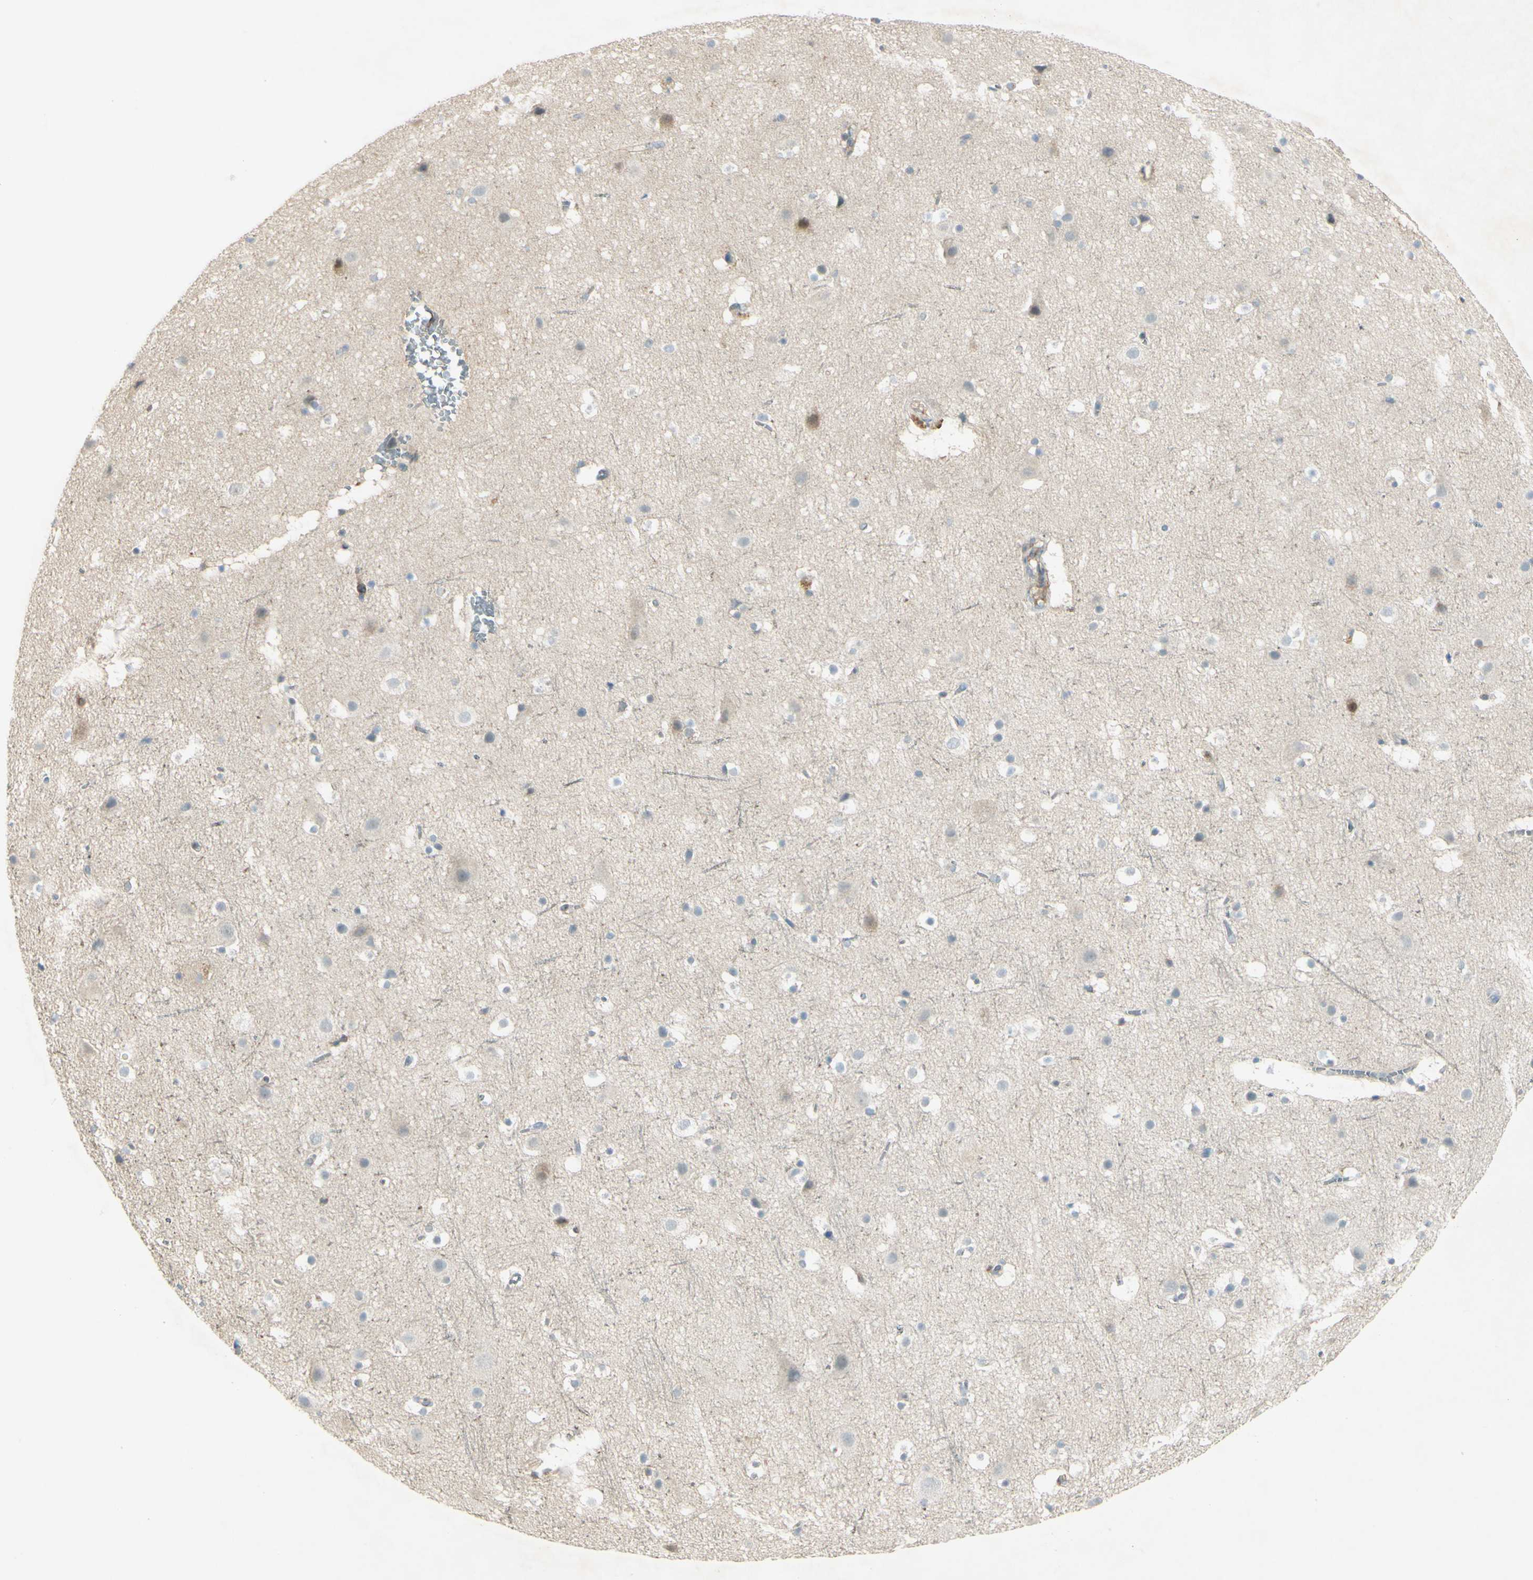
{"staining": {"intensity": "negative", "quantity": "none", "location": "none"}, "tissue": "cerebral cortex", "cell_type": "Endothelial cells", "image_type": "normal", "snomed": [{"axis": "morphology", "description": "Normal tissue, NOS"}, {"axis": "topography", "description": "Cerebral cortex"}], "caption": "DAB immunohistochemical staining of benign cerebral cortex shows no significant positivity in endothelial cells.", "gene": "C1orf159", "patient": {"sex": "male", "age": 45}}